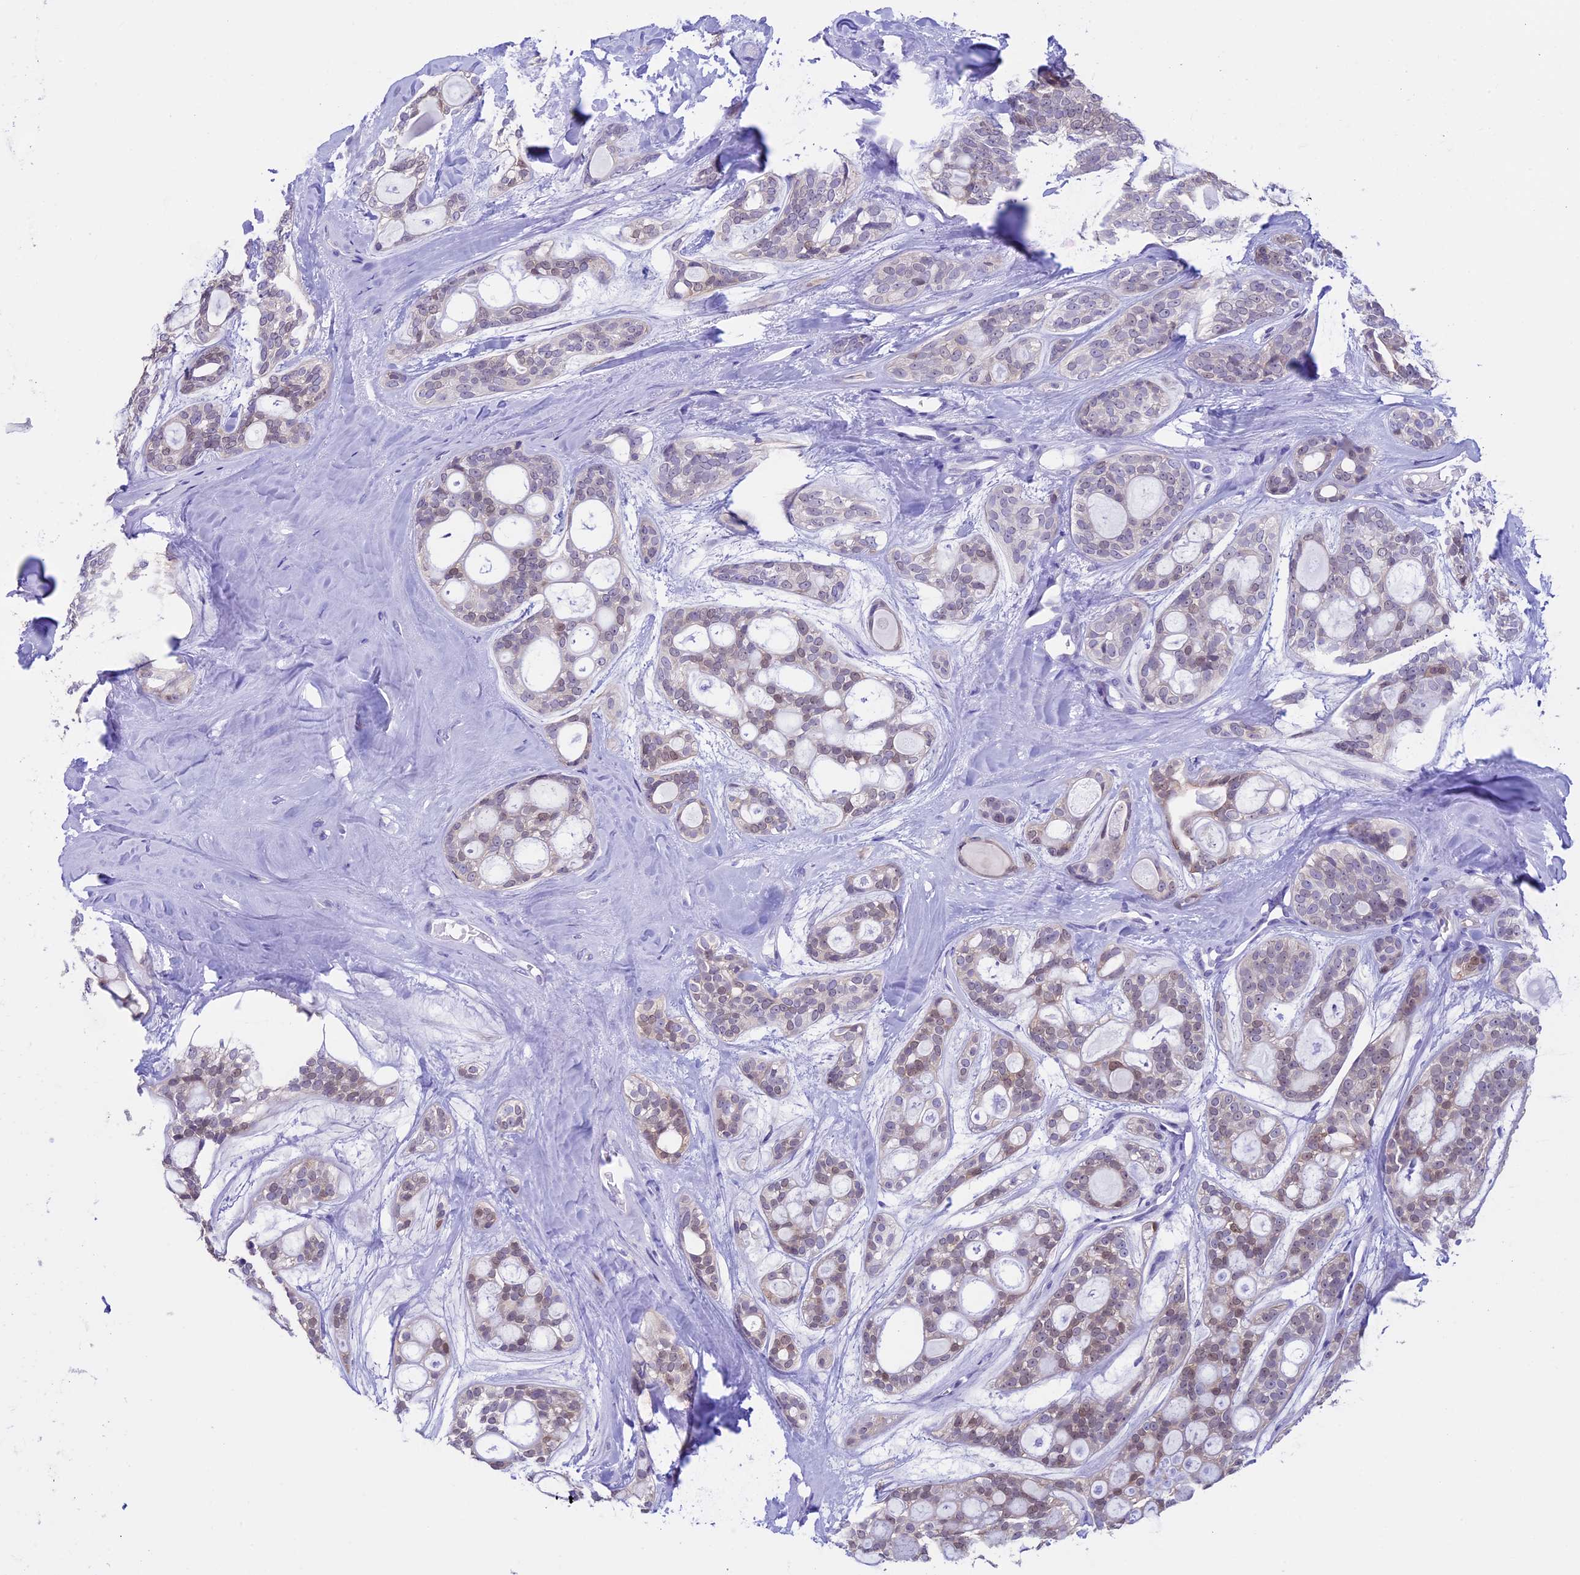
{"staining": {"intensity": "negative", "quantity": "none", "location": "none"}, "tissue": "head and neck cancer", "cell_type": "Tumor cells", "image_type": "cancer", "snomed": [{"axis": "morphology", "description": "Adenocarcinoma, NOS"}, {"axis": "topography", "description": "Head-Neck"}], "caption": "Immunohistochemistry (IHC) of human head and neck cancer (adenocarcinoma) exhibits no staining in tumor cells.", "gene": "IGSF6", "patient": {"sex": "male", "age": 66}}